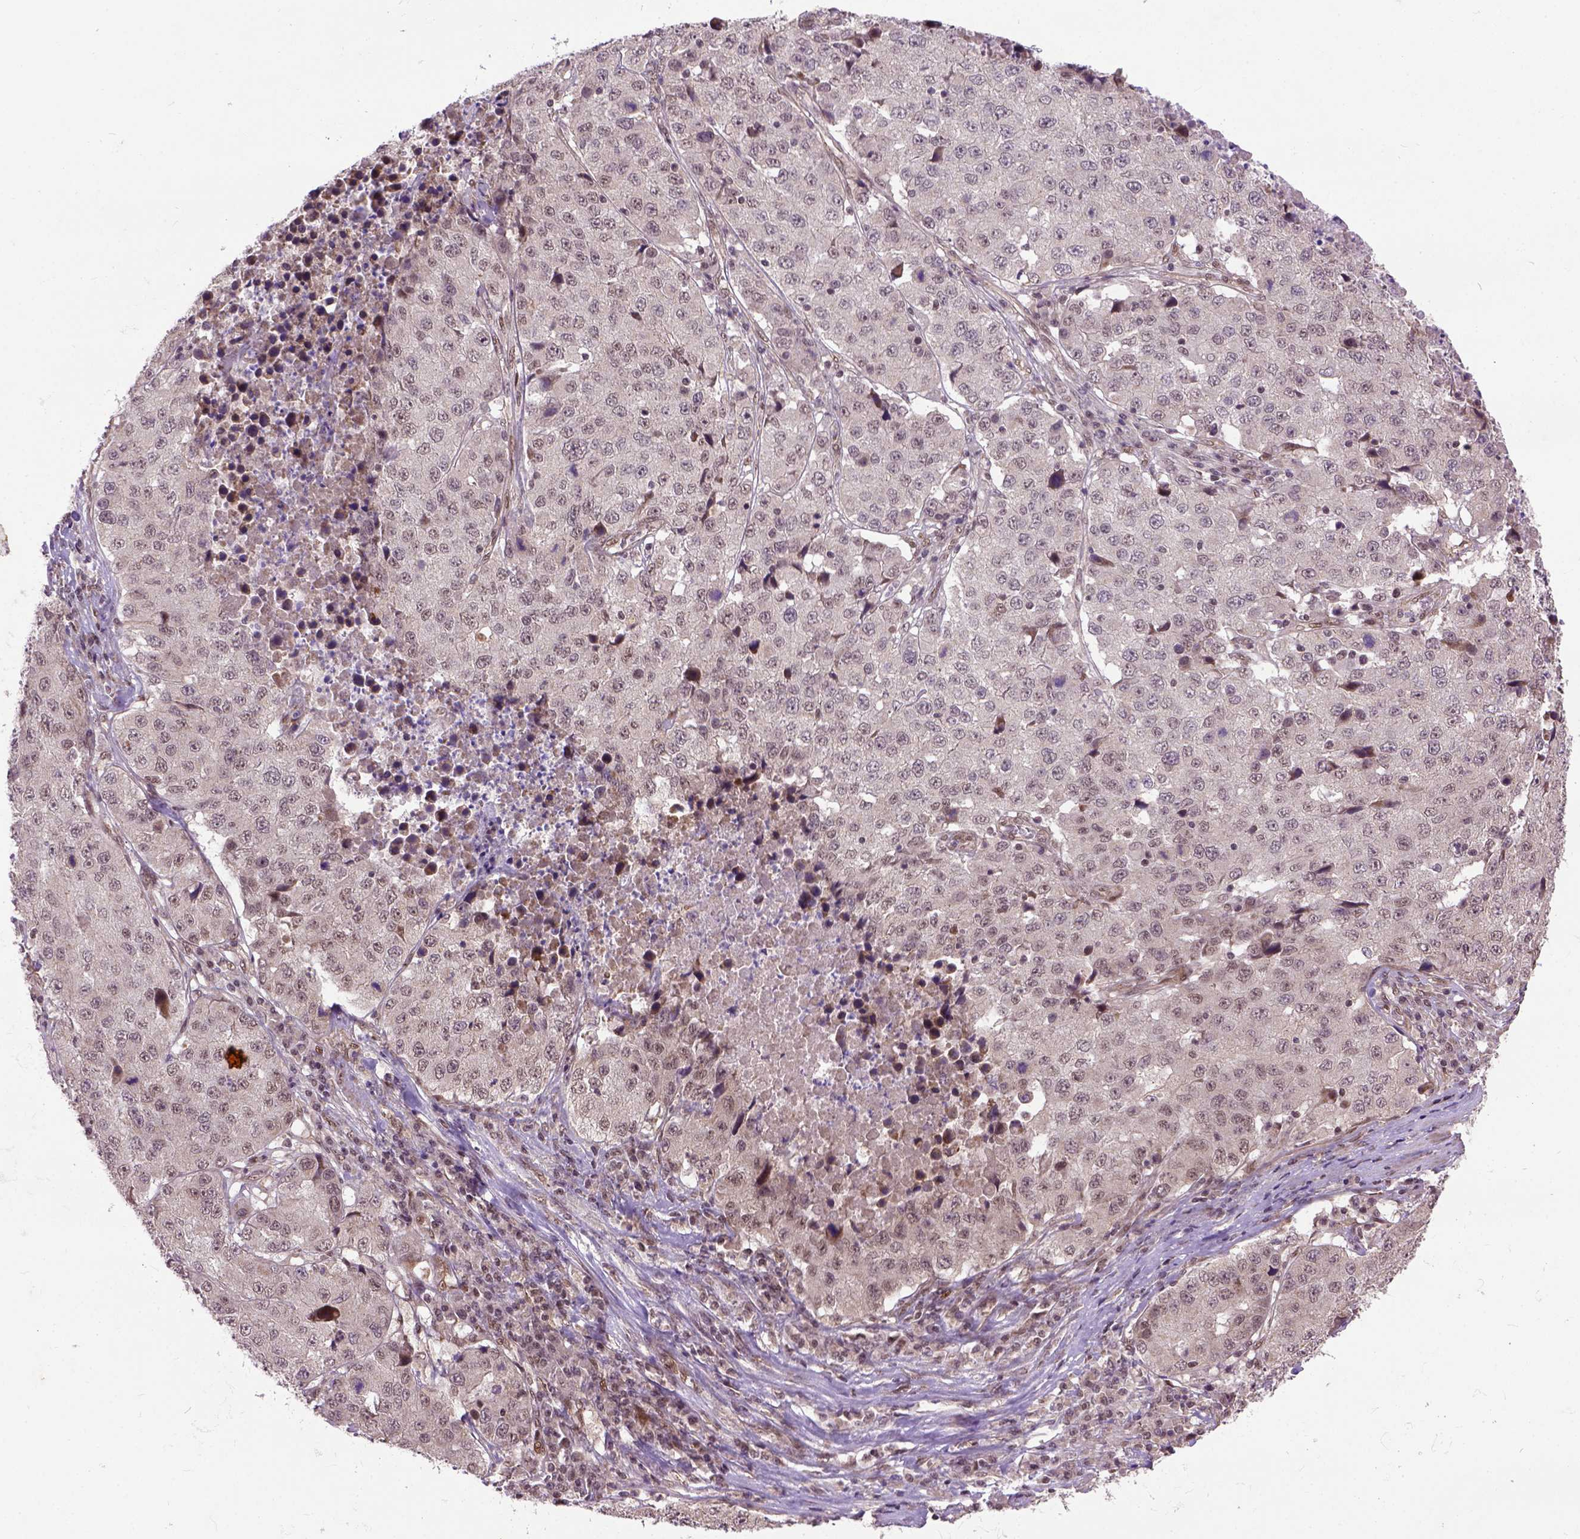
{"staining": {"intensity": "moderate", "quantity": "25%-75%", "location": "nuclear"}, "tissue": "stomach cancer", "cell_type": "Tumor cells", "image_type": "cancer", "snomed": [{"axis": "morphology", "description": "Adenocarcinoma, NOS"}, {"axis": "topography", "description": "Stomach"}], "caption": "A micrograph of human stomach cancer (adenocarcinoma) stained for a protein demonstrates moderate nuclear brown staining in tumor cells.", "gene": "ZNF630", "patient": {"sex": "male", "age": 71}}